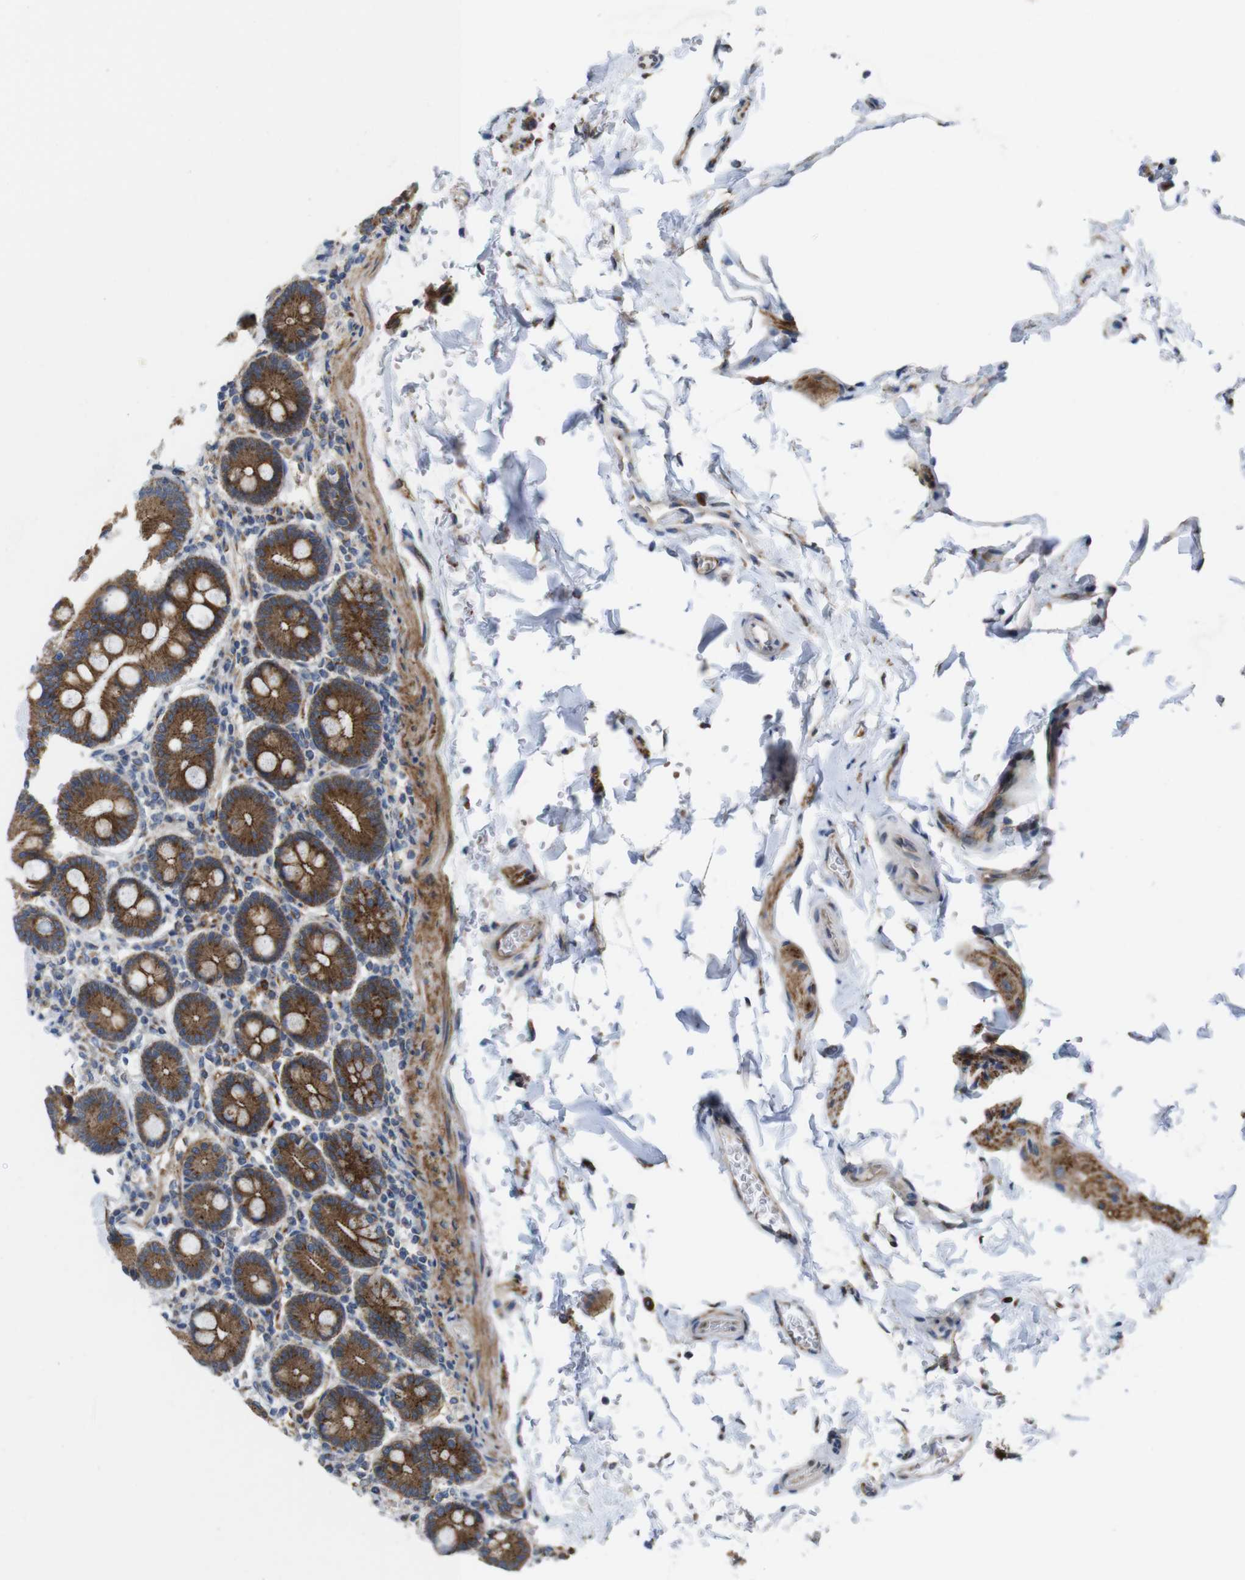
{"staining": {"intensity": "moderate", "quantity": ">75%", "location": "cytoplasmic/membranous"}, "tissue": "duodenum", "cell_type": "Glandular cells", "image_type": "normal", "snomed": [{"axis": "morphology", "description": "Normal tissue, NOS"}, {"axis": "topography", "description": "Duodenum"}], "caption": "A micrograph of duodenum stained for a protein exhibits moderate cytoplasmic/membranous brown staining in glandular cells. Using DAB (3,3'-diaminobenzidine) (brown) and hematoxylin (blue) stains, captured at high magnification using brightfield microscopy.", "gene": "EFCAB14", "patient": {"sex": "male", "age": 54}}